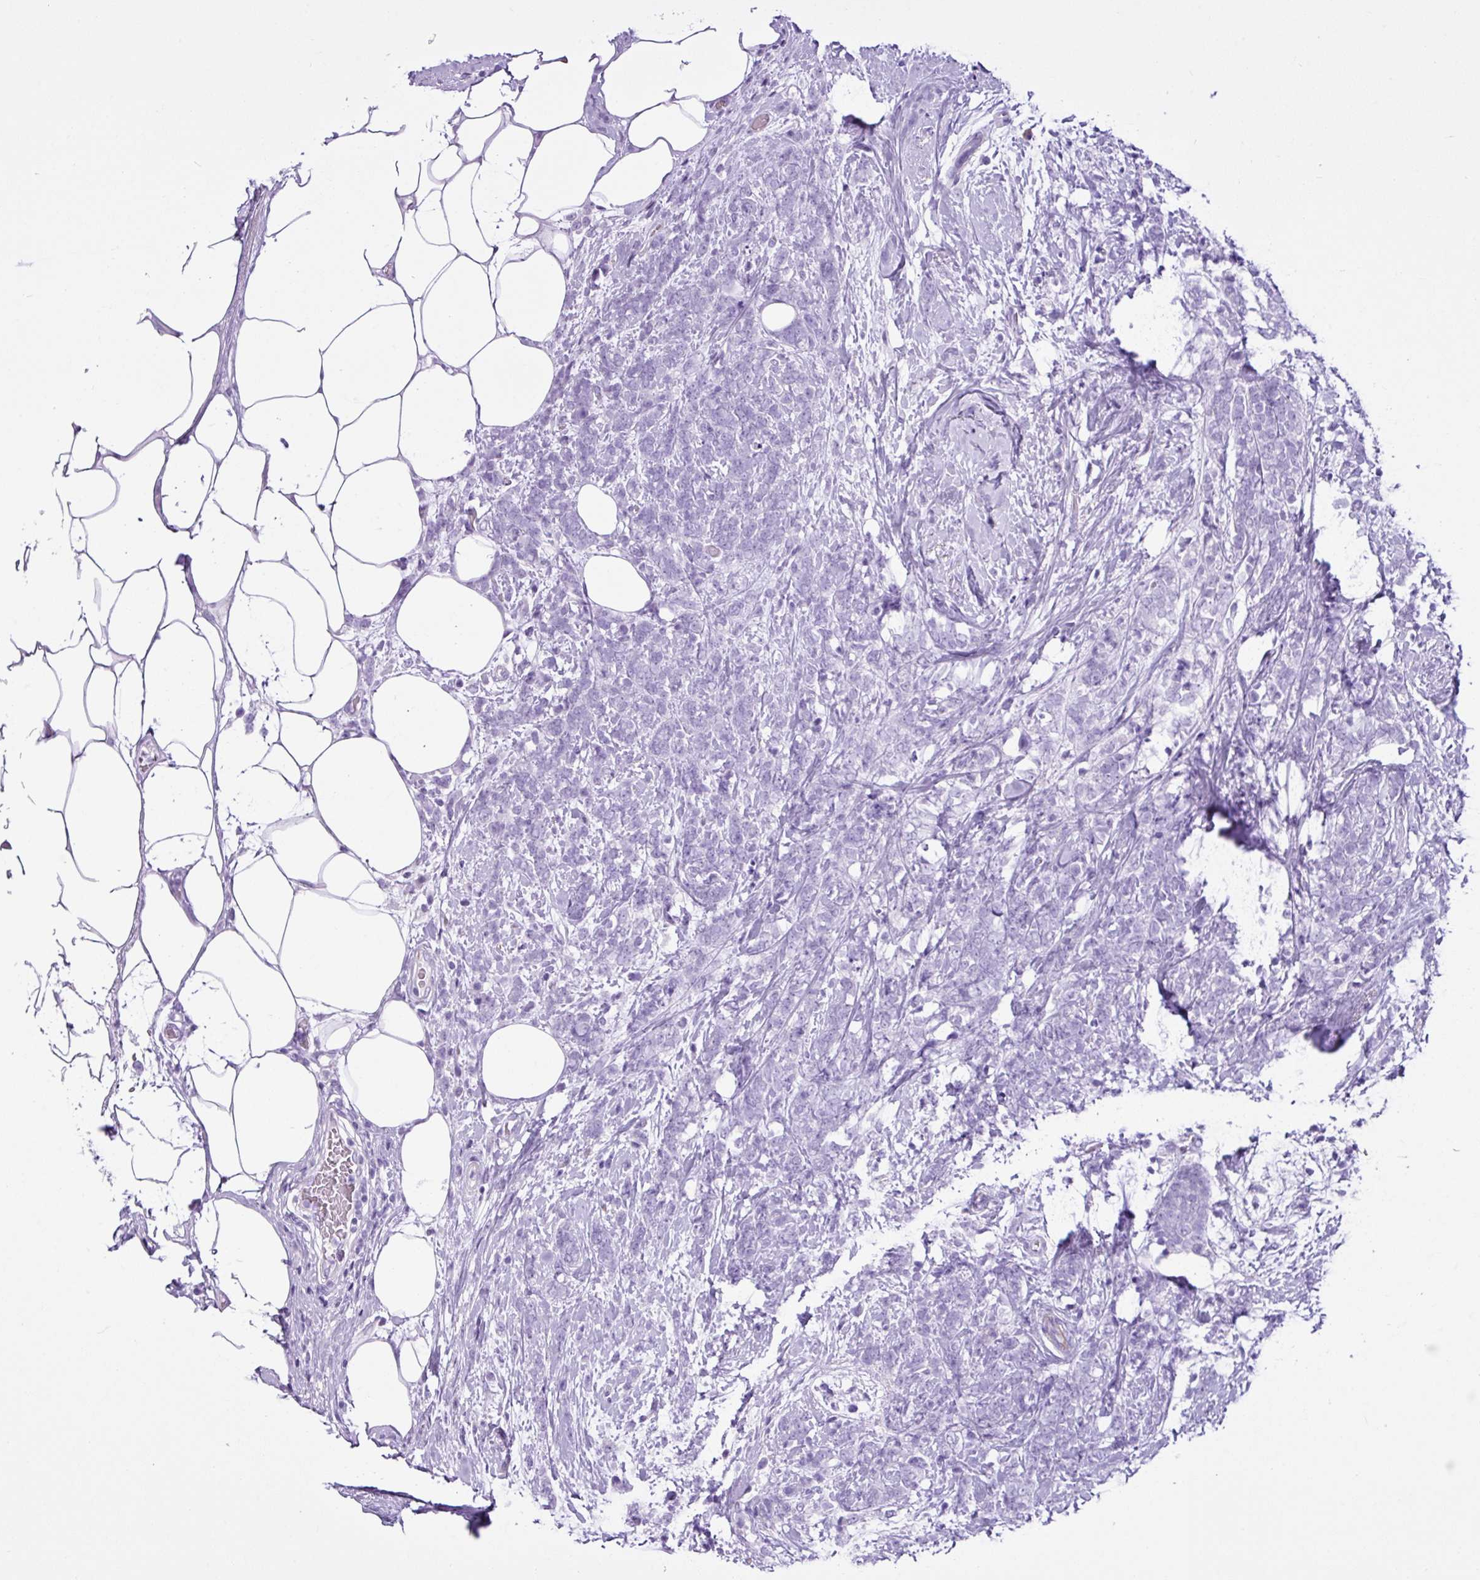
{"staining": {"intensity": "negative", "quantity": "none", "location": "none"}, "tissue": "breast cancer", "cell_type": "Tumor cells", "image_type": "cancer", "snomed": [{"axis": "morphology", "description": "Lobular carcinoma"}, {"axis": "topography", "description": "Breast"}], "caption": "Human lobular carcinoma (breast) stained for a protein using IHC reveals no staining in tumor cells.", "gene": "LILRB4", "patient": {"sex": "female", "age": 58}}